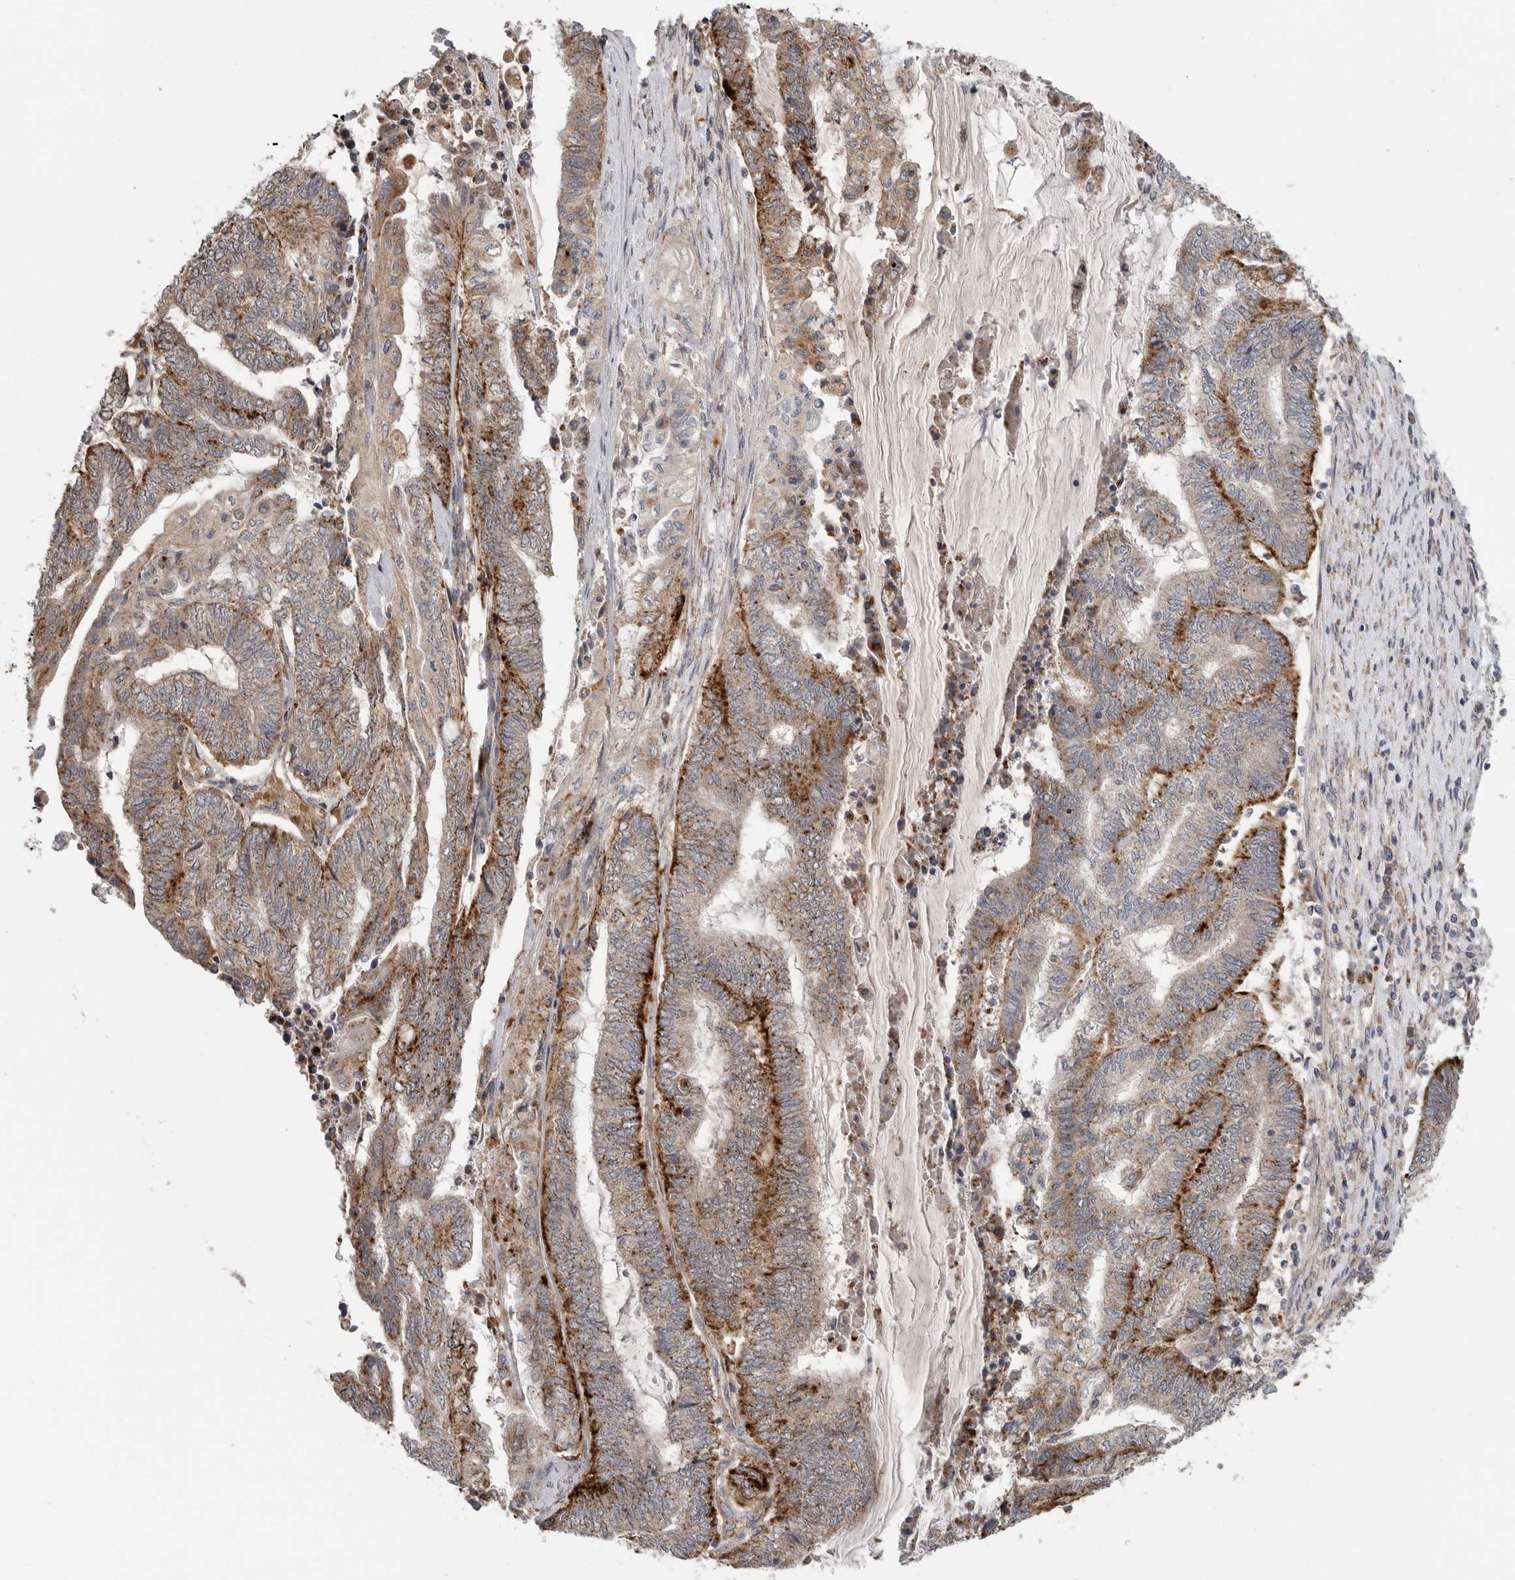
{"staining": {"intensity": "moderate", "quantity": ">75%", "location": "cytoplasmic/membranous"}, "tissue": "endometrial cancer", "cell_type": "Tumor cells", "image_type": "cancer", "snomed": [{"axis": "morphology", "description": "Adenocarcinoma, NOS"}, {"axis": "topography", "description": "Uterus"}, {"axis": "topography", "description": "Endometrium"}], "caption": "This is an image of immunohistochemistry (IHC) staining of adenocarcinoma (endometrial), which shows moderate staining in the cytoplasmic/membranous of tumor cells.", "gene": "GALNS", "patient": {"sex": "female", "age": 70}}